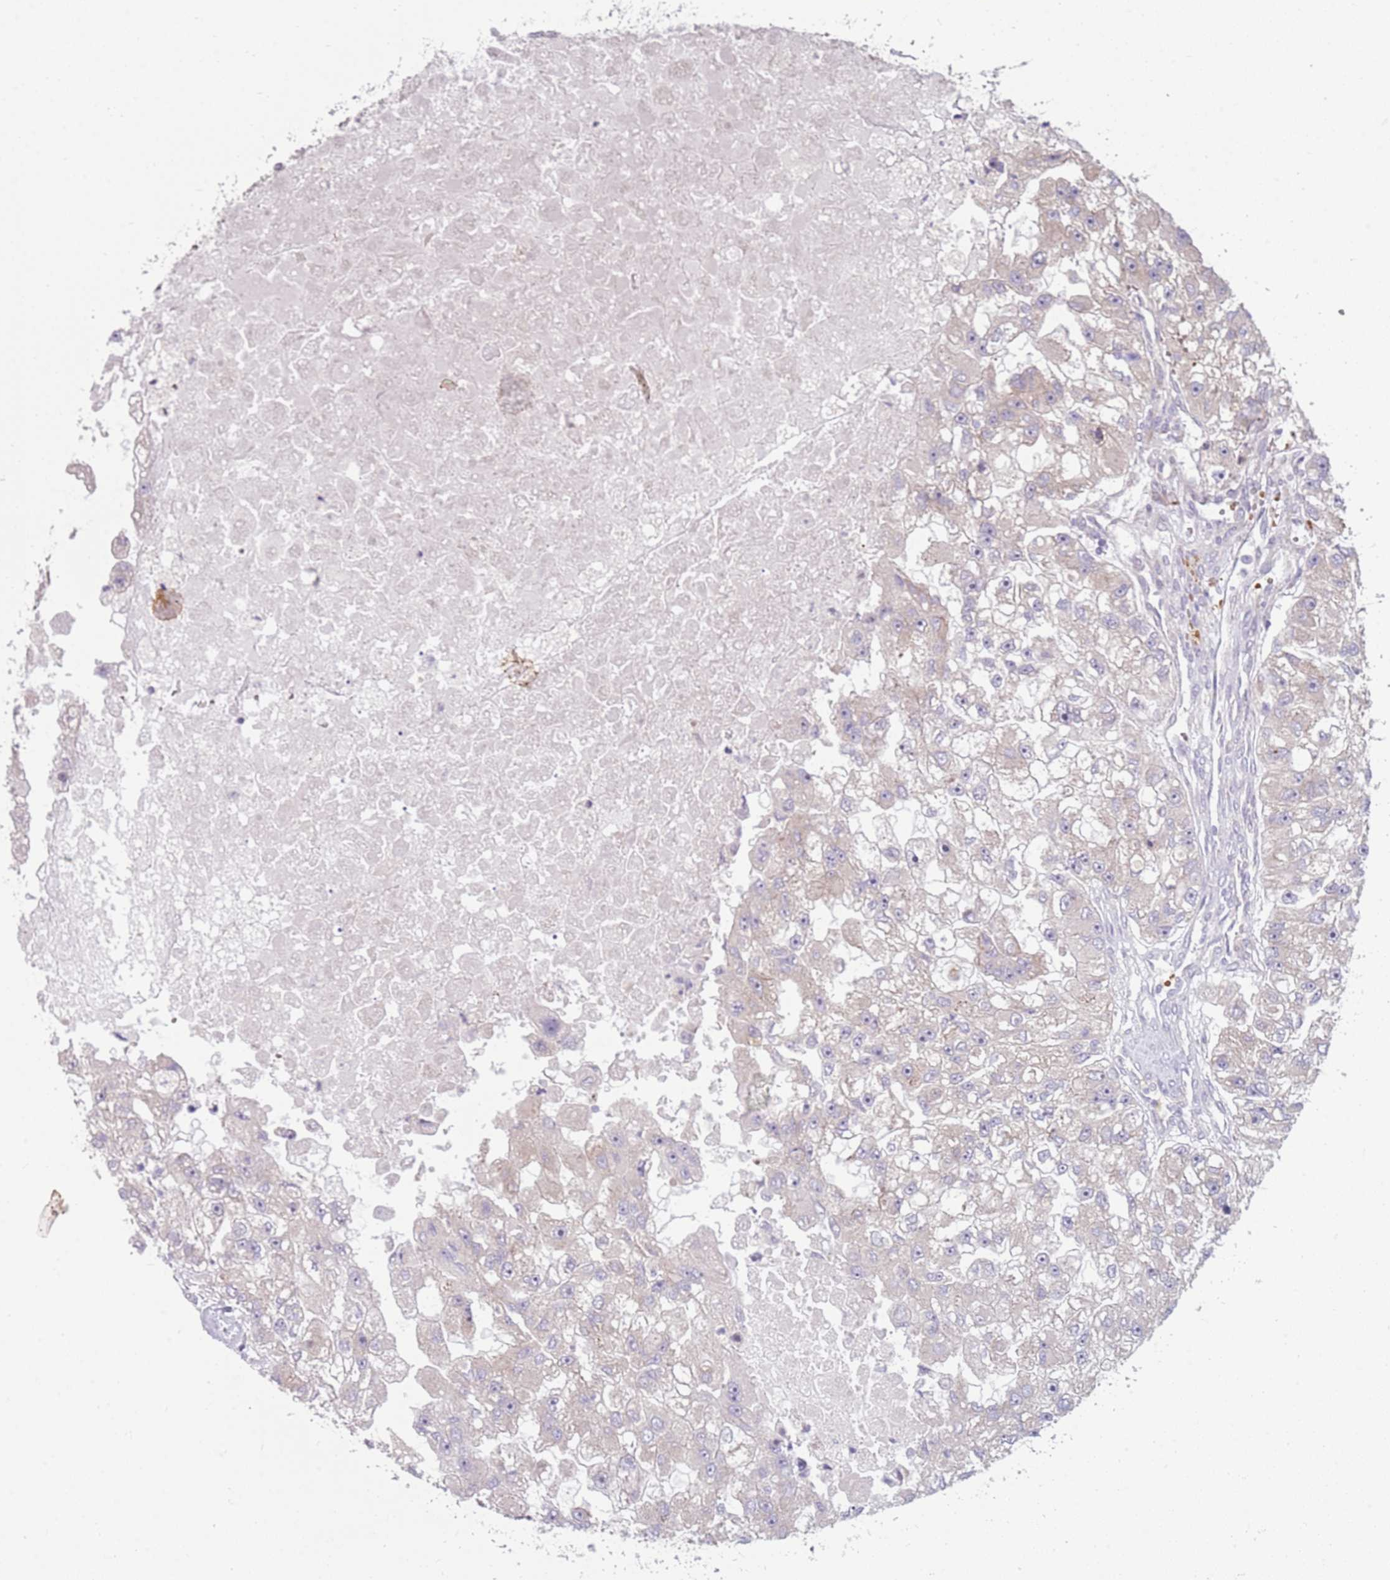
{"staining": {"intensity": "negative", "quantity": "none", "location": "none"}, "tissue": "renal cancer", "cell_type": "Tumor cells", "image_type": "cancer", "snomed": [{"axis": "morphology", "description": "Adenocarcinoma, NOS"}, {"axis": "topography", "description": "Kidney"}], "caption": "Human adenocarcinoma (renal) stained for a protein using immunohistochemistry (IHC) reveals no expression in tumor cells.", "gene": "HSPA14", "patient": {"sex": "male", "age": 63}}